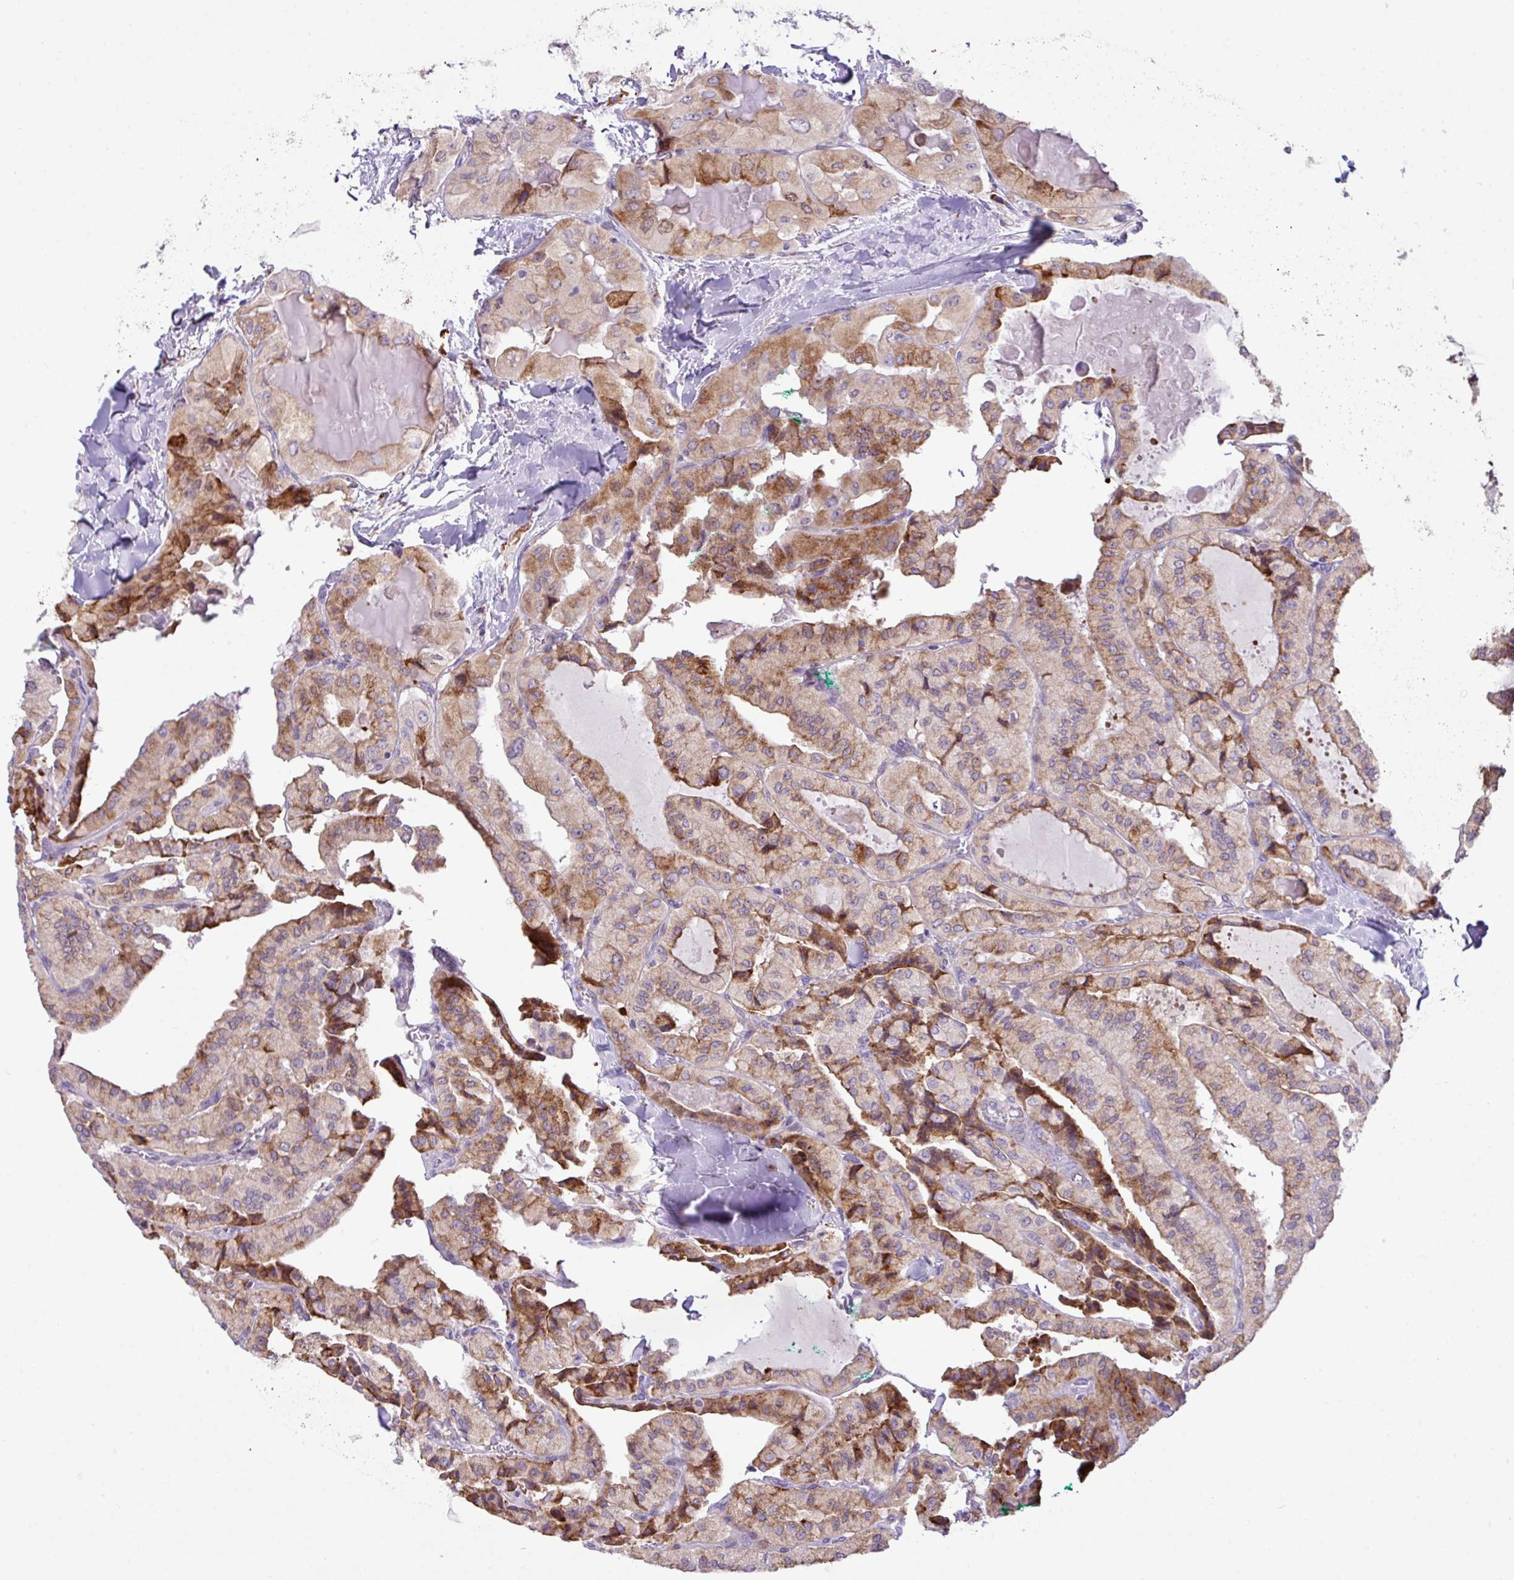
{"staining": {"intensity": "moderate", "quantity": "25%-75%", "location": "cytoplasmic/membranous"}, "tissue": "thyroid cancer", "cell_type": "Tumor cells", "image_type": "cancer", "snomed": [{"axis": "morphology", "description": "Normal tissue, NOS"}, {"axis": "morphology", "description": "Papillary adenocarcinoma, NOS"}, {"axis": "topography", "description": "Thyroid gland"}], "caption": "The histopathology image demonstrates immunohistochemical staining of thyroid cancer (papillary adenocarcinoma). There is moderate cytoplasmic/membranous expression is appreciated in approximately 25%-75% of tumor cells.", "gene": "RGS21", "patient": {"sex": "female", "age": 59}}